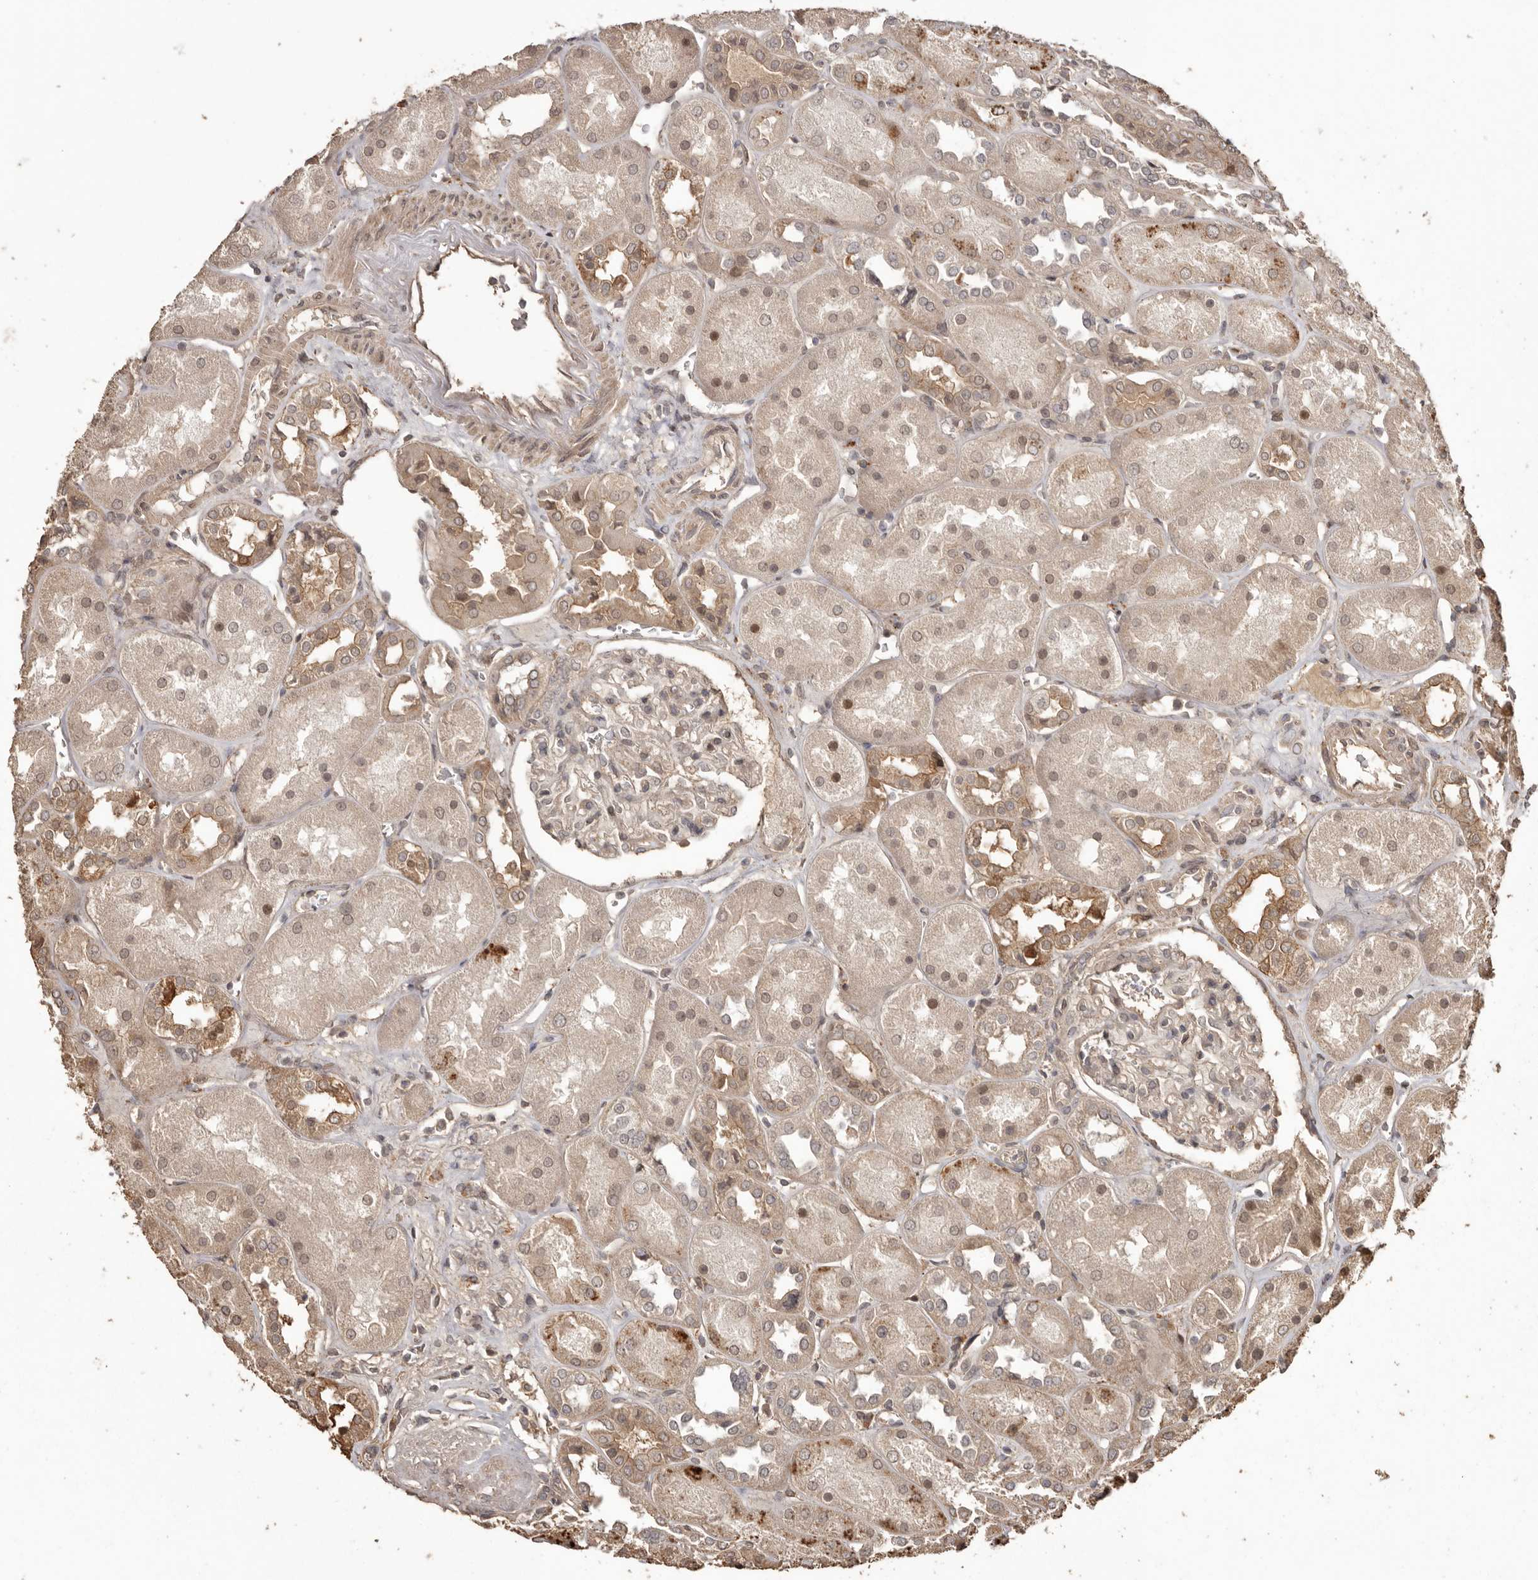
{"staining": {"intensity": "weak", "quantity": "25%-75%", "location": "cytoplasmic/membranous"}, "tissue": "kidney", "cell_type": "Cells in glomeruli", "image_type": "normal", "snomed": [{"axis": "morphology", "description": "Normal tissue, NOS"}, {"axis": "topography", "description": "Kidney"}], "caption": "Kidney was stained to show a protein in brown. There is low levels of weak cytoplasmic/membranous expression in approximately 25%-75% of cells in glomeruli. (Stains: DAB in brown, nuclei in blue, Microscopy: brightfield microscopy at high magnification).", "gene": "NUP43", "patient": {"sex": "male", "age": 70}}